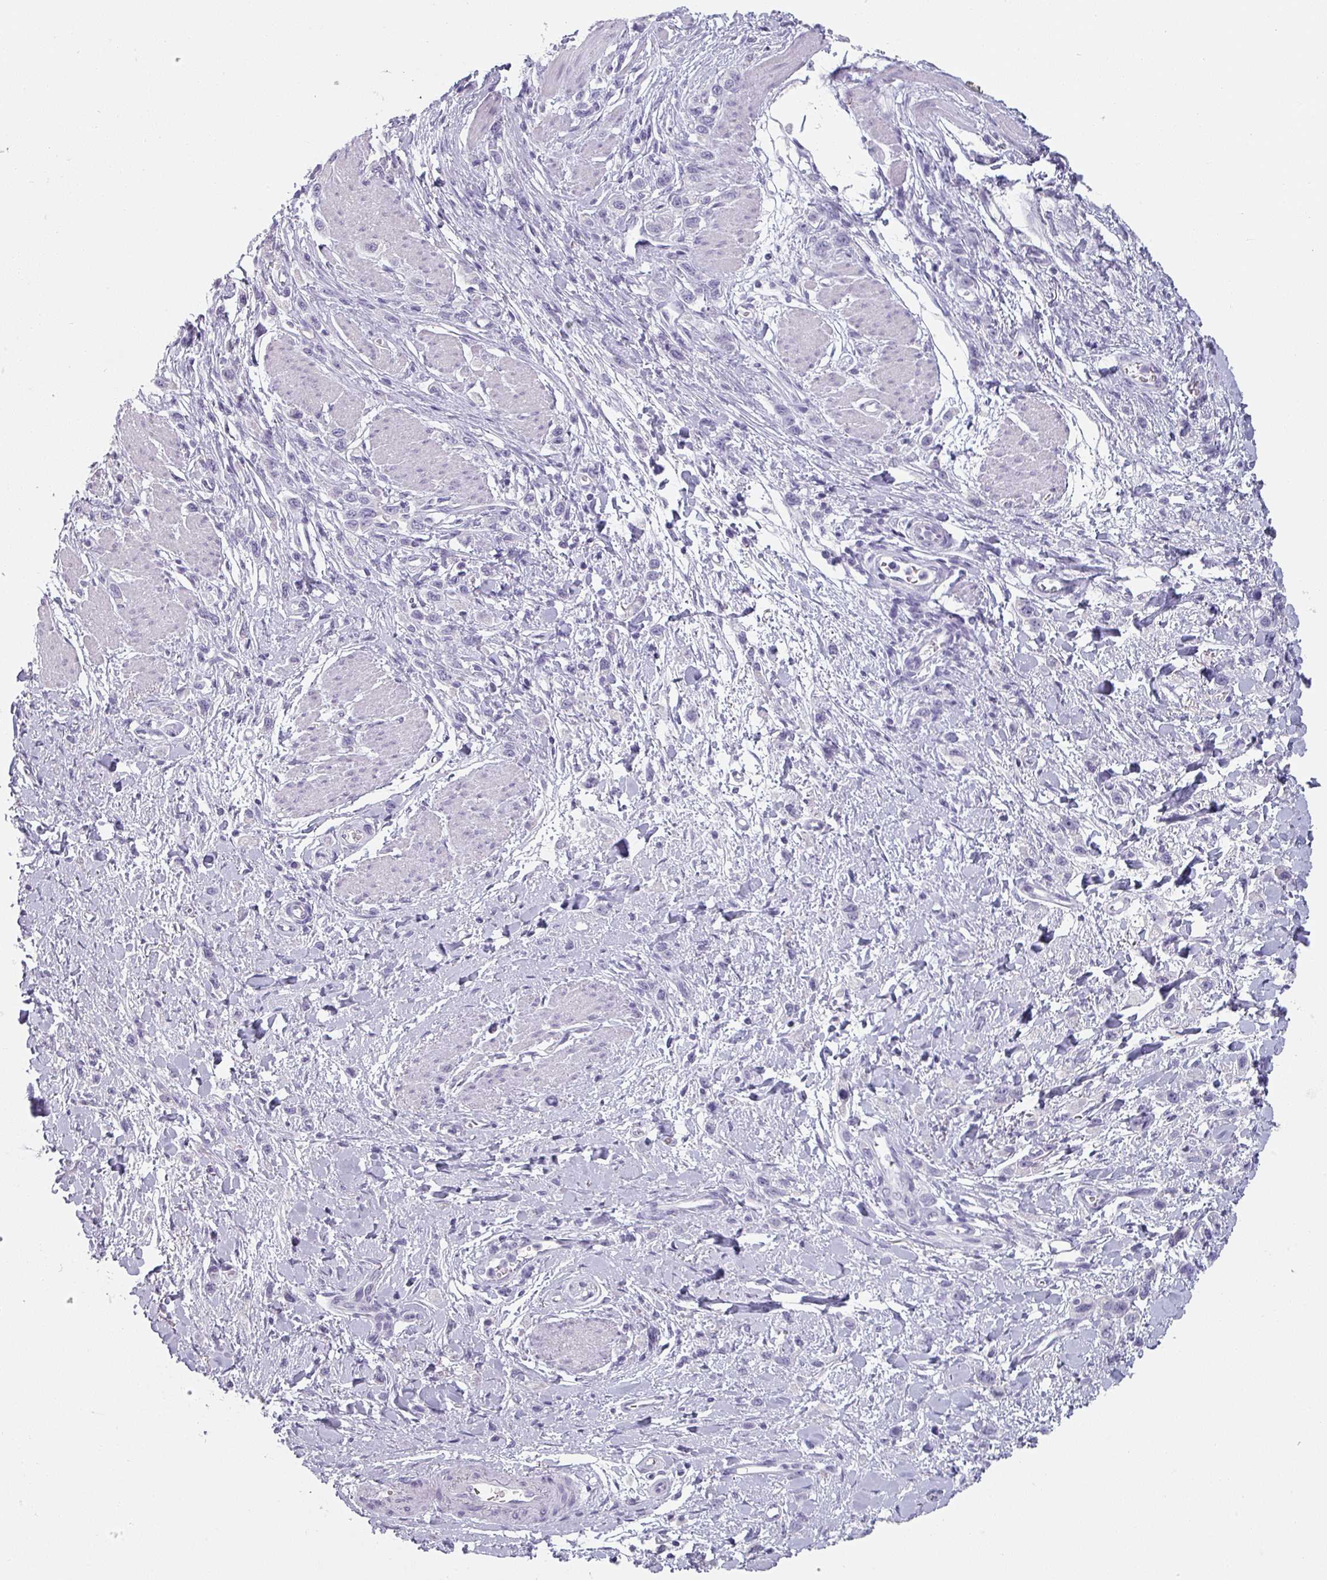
{"staining": {"intensity": "negative", "quantity": "none", "location": "none"}, "tissue": "stomach cancer", "cell_type": "Tumor cells", "image_type": "cancer", "snomed": [{"axis": "morphology", "description": "Adenocarcinoma, NOS"}, {"axis": "topography", "description": "Stomach"}], "caption": "Tumor cells show no significant positivity in adenocarcinoma (stomach).", "gene": "SFTPA1", "patient": {"sex": "female", "age": 65}}